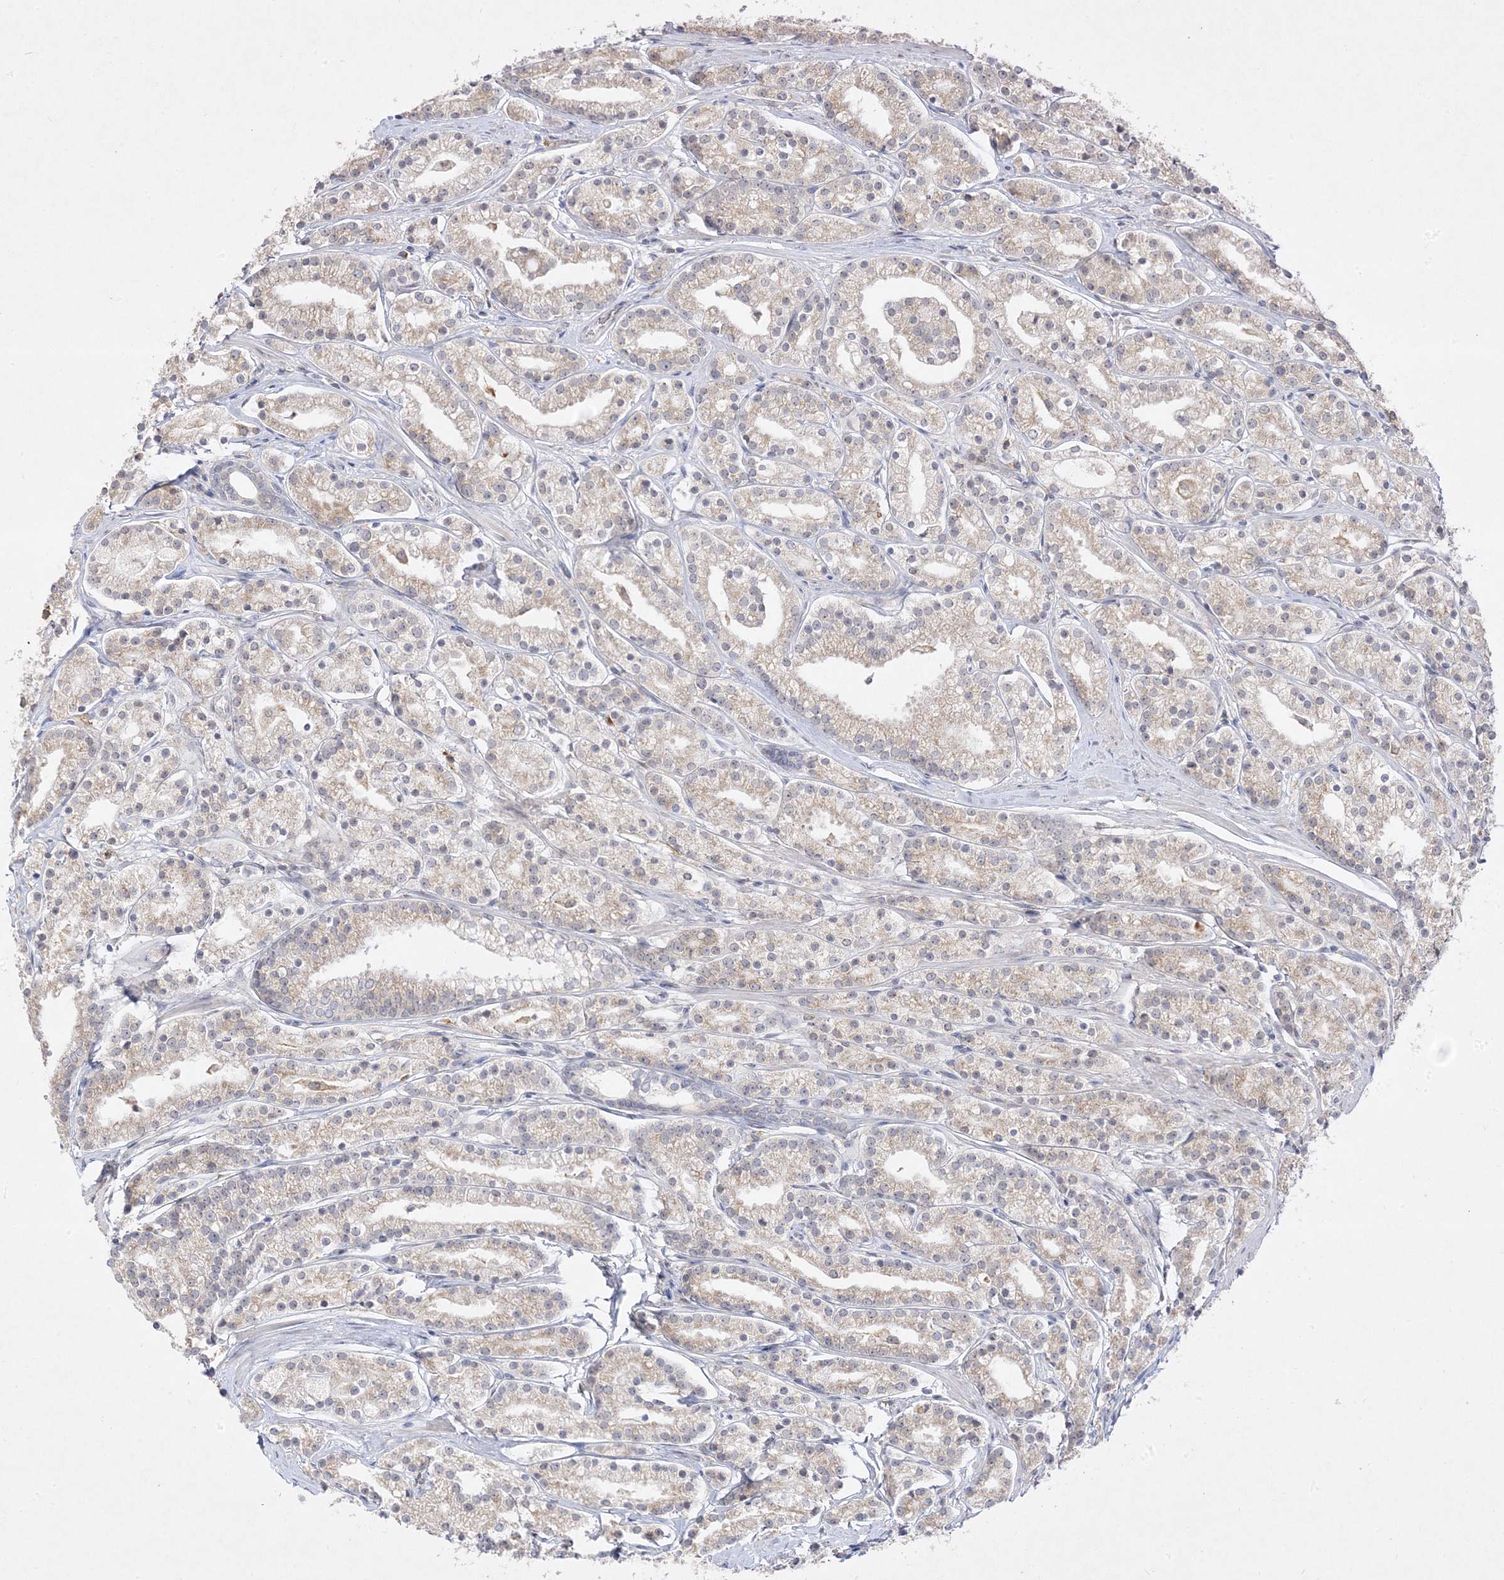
{"staining": {"intensity": "weak", "quantity": "25%-75%", "location": "cytoplasmic/membranous"}, "tissue": "prostate cancer", "cell_type": "Tumor cells", "image_type": "cancer", "snomed": [{"axis": "morphology", "description": "Adenocarcinoma, High grade"}, {"axis": "topography", "description": "Prostate"}], "caption": "Human adenocarcinoma (high-grade) (prostate) stained with a brown dye exhibits weak cytoplasmic/membranous positive expression in approximately 25%-75% of tumor cells.", "gene": "C2CD2", "patient": {"sex": "male", "age": 69}}